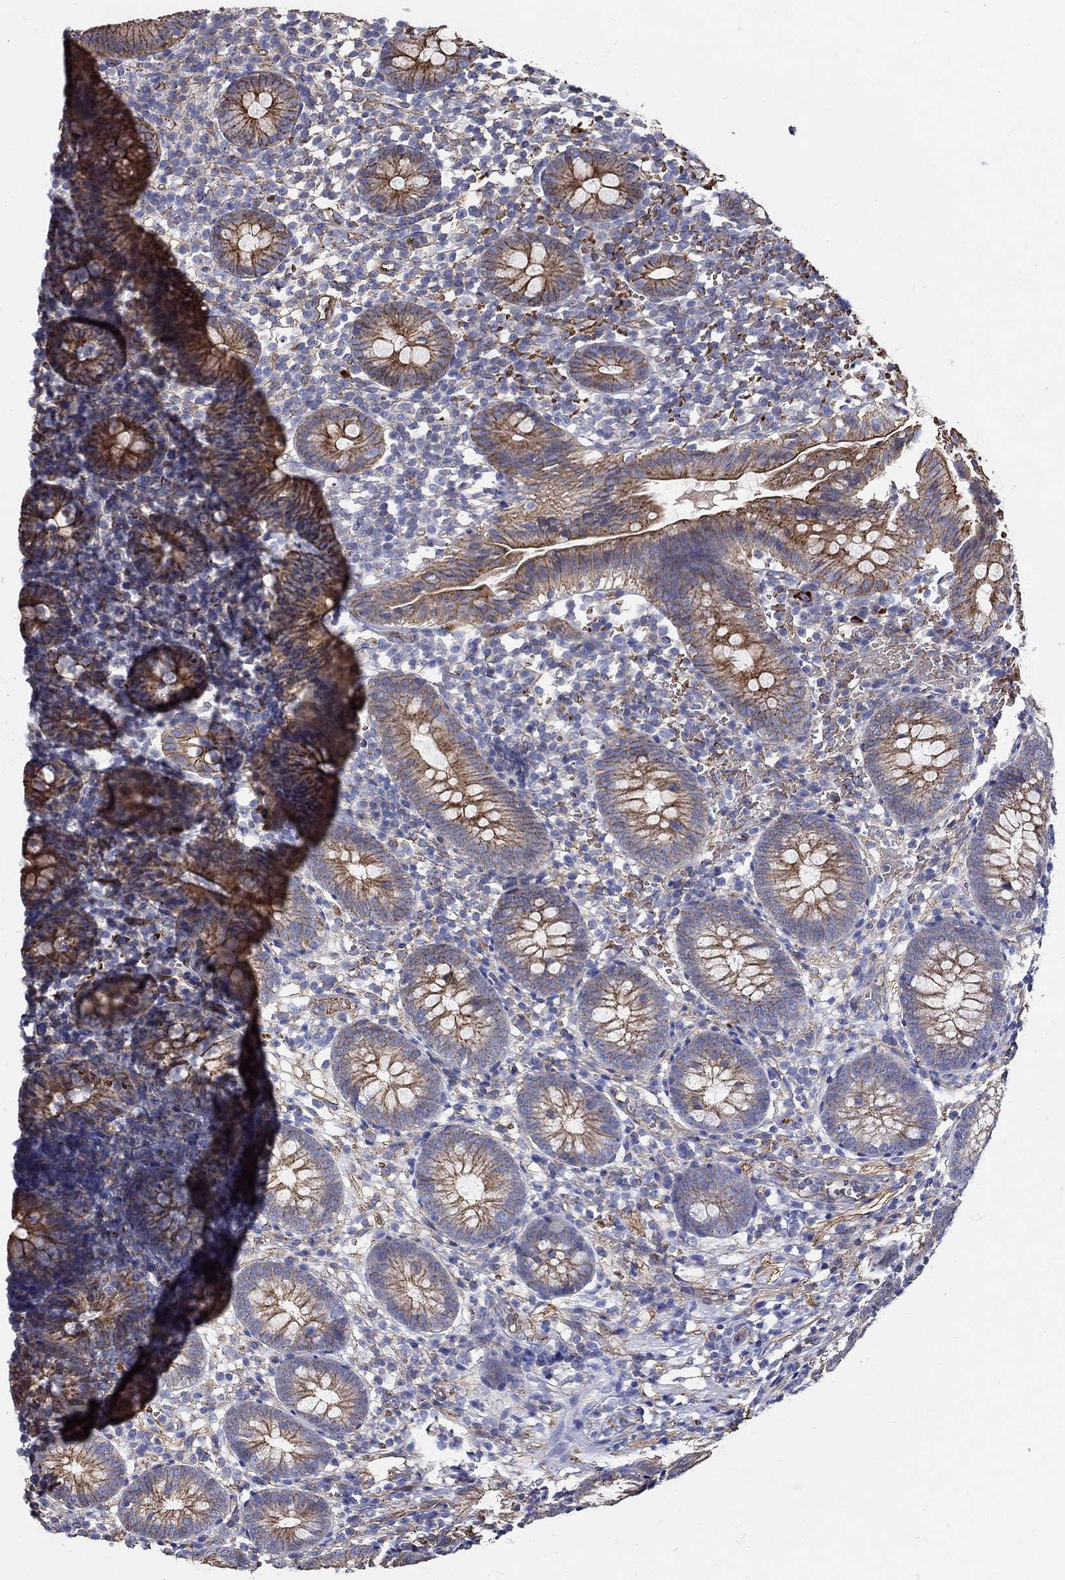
{"staining": {"intensity": "strong", "quantity": ">75%", "location": "cytoplasmic/membranous"}, "tissue": "appendix", "cell_type": "Glandular cells", "image_type": "normal", "snomed": [{"axis": "morphology", "description": "Normal tissue, NOS"}, {"axis": "topography", "description": "Appendix"}], "caption": "This is a photomicrograph of immunohistochemistry (IHC) staining of normal appendix, which shows strong staining in the cytoplasmic/membranous of glandular cells.", "gene": "APBB3", "patient": {"sex": "female", "age": 40}}